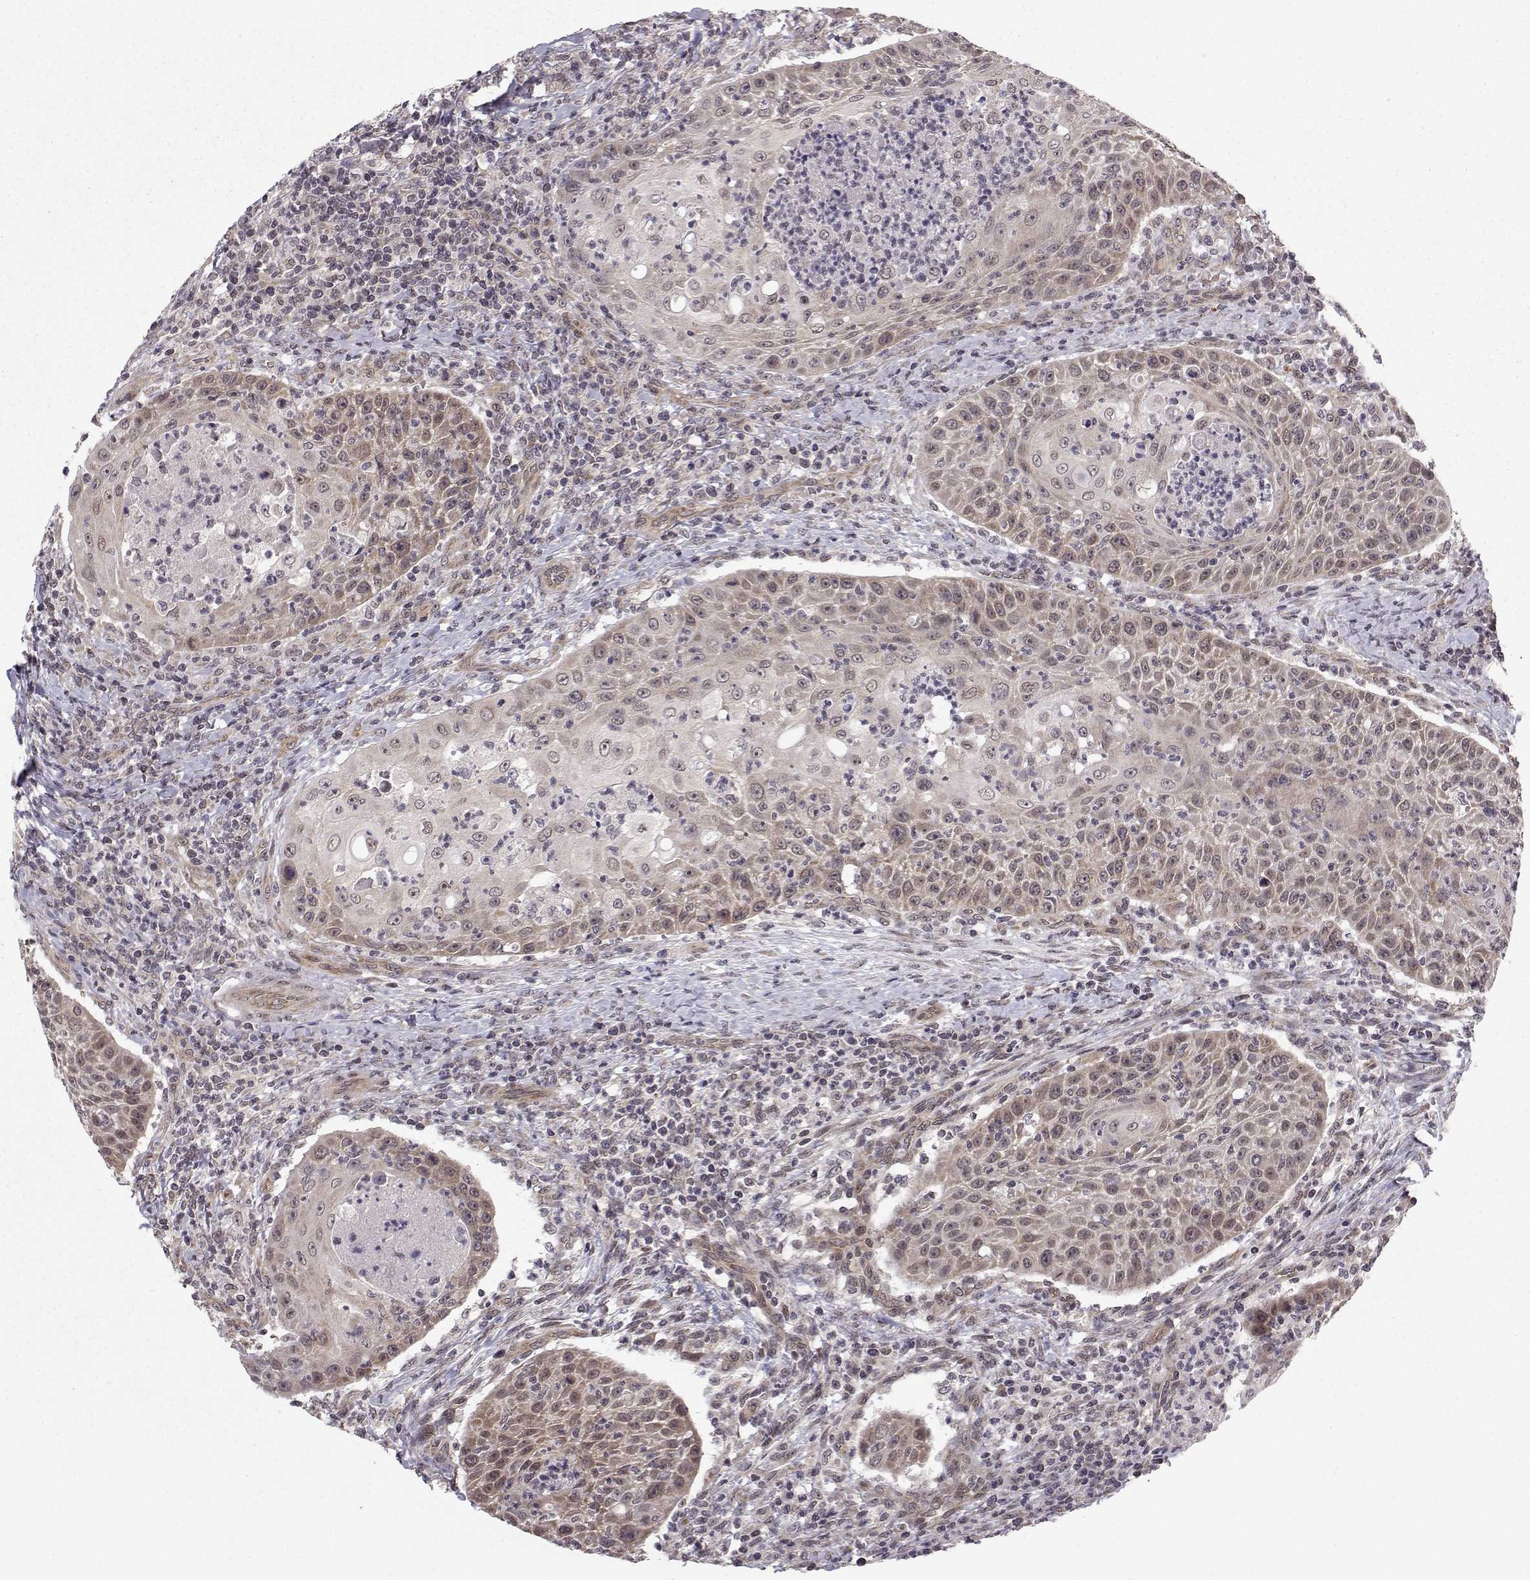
{"staining": {"intensity": "weak", "quantity": ">75%", "location": "cytoplasmic/membranous"}, "tissue": "head and neck cancer", "cell_type": "Tumor cells", "image_type": "cancer", "snomed": [{"axis": "morphology", "description": "Squamous cell carcinoma, NOS"}, {"axis": "topography", "description": "Head-Neck"}], "caption": "High-power microscopy captured an immunohistochemistry photomicrograph of head and neck cancer (squamous cell carcinoma), revealing weak cytoplasmic/membranous staining in about >75% of tumor cells.", "gene": "PKN2", "patient": {"sex": "male", "age": 69}}